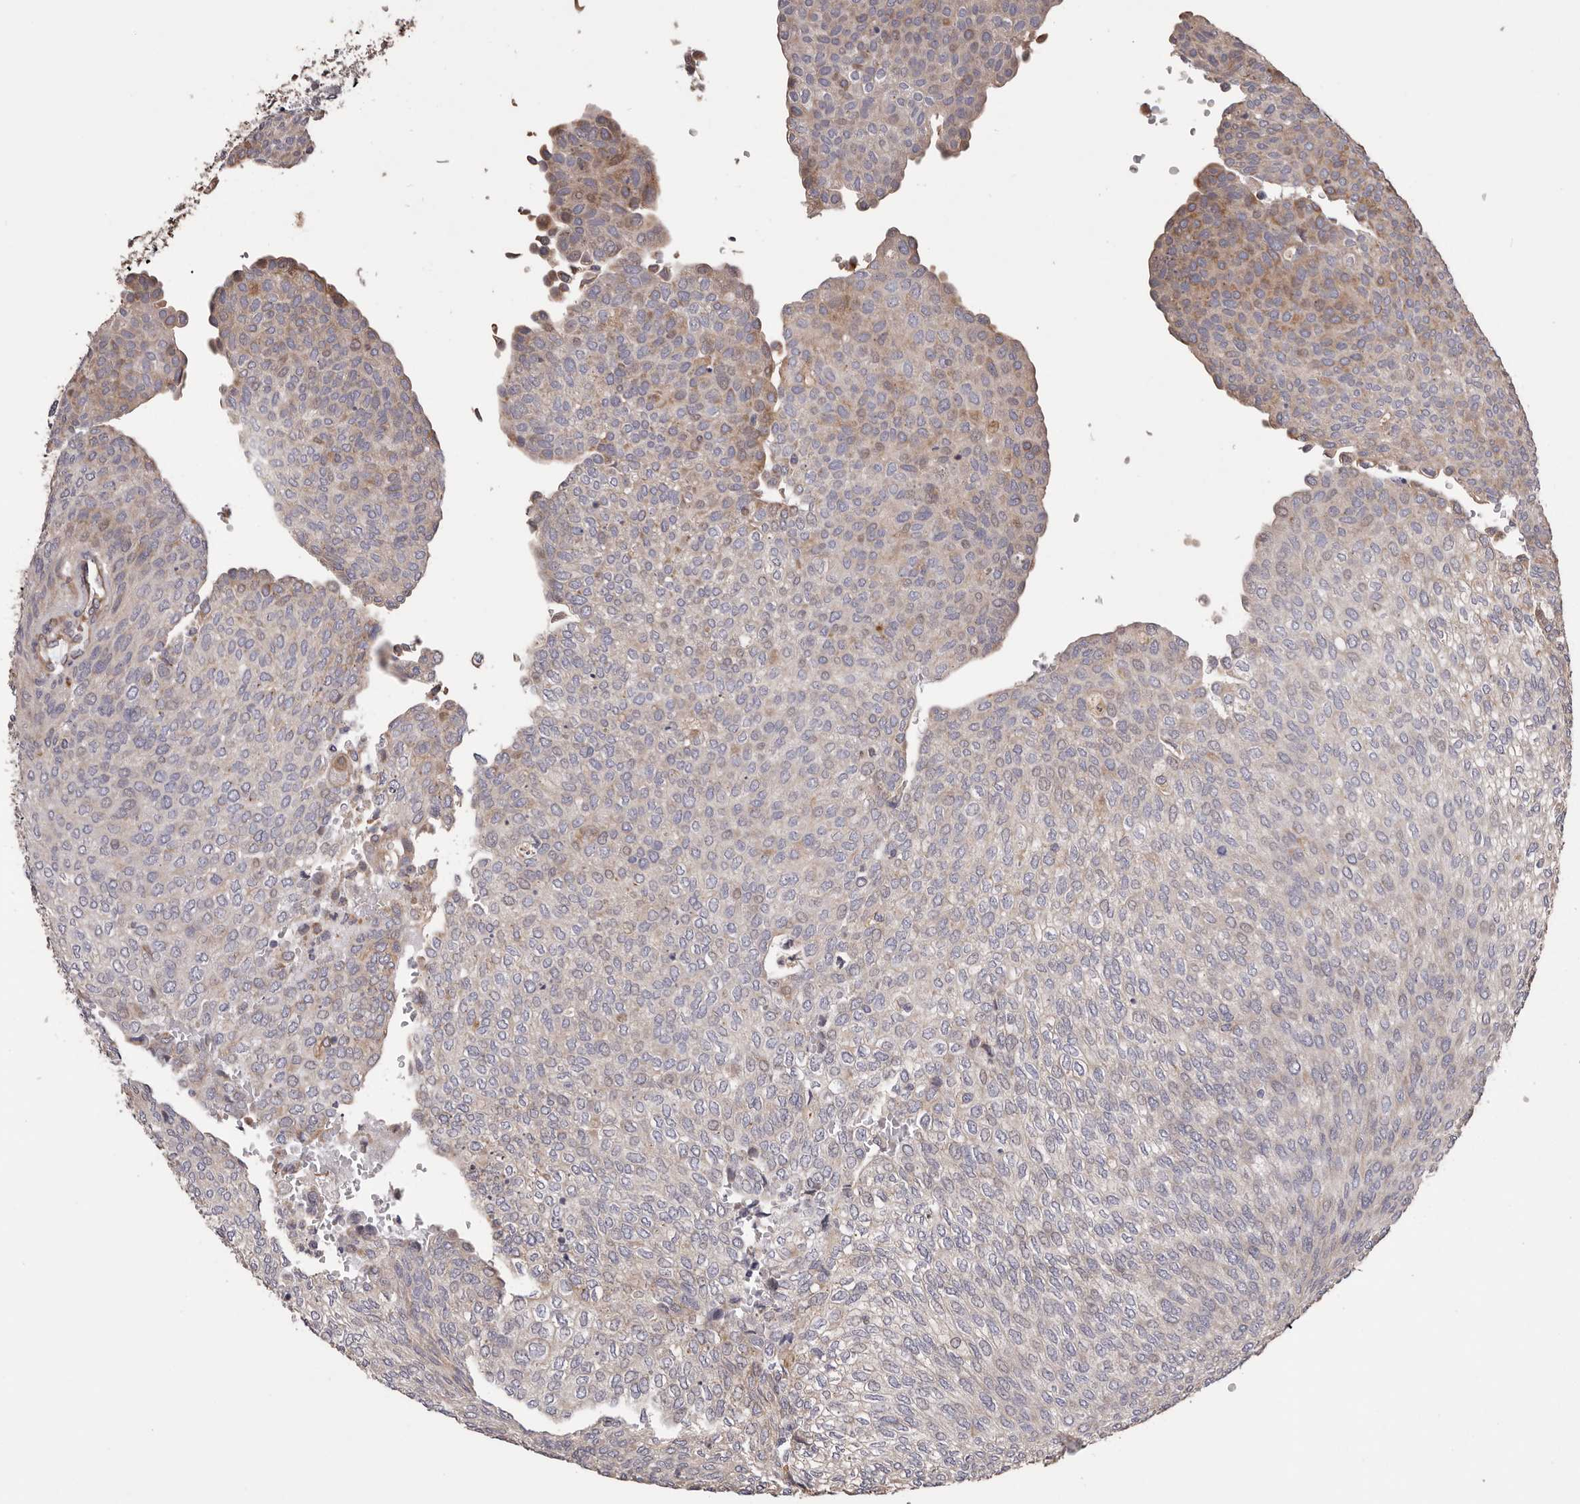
{"staining": {"intensity": "weak", "quantity": "<25%", "location": "cytoplasmic/membranous"}, "tissue": "urothelial cancer", "cell_type": "Tumor cells", "image_type": "cancer", "snomed": [{"axis": "morphology", "description": "Urothelial carcinoma, Low grade"}, {"axis": "topography", "description": "Urinary bladder"}], "caption": "Image shows no protein positivity in tumor cells of urothelial carcinoma (low-grade) tissue.", "gene": "CEP104", "patient": {"sex": "female", "age": 79}}